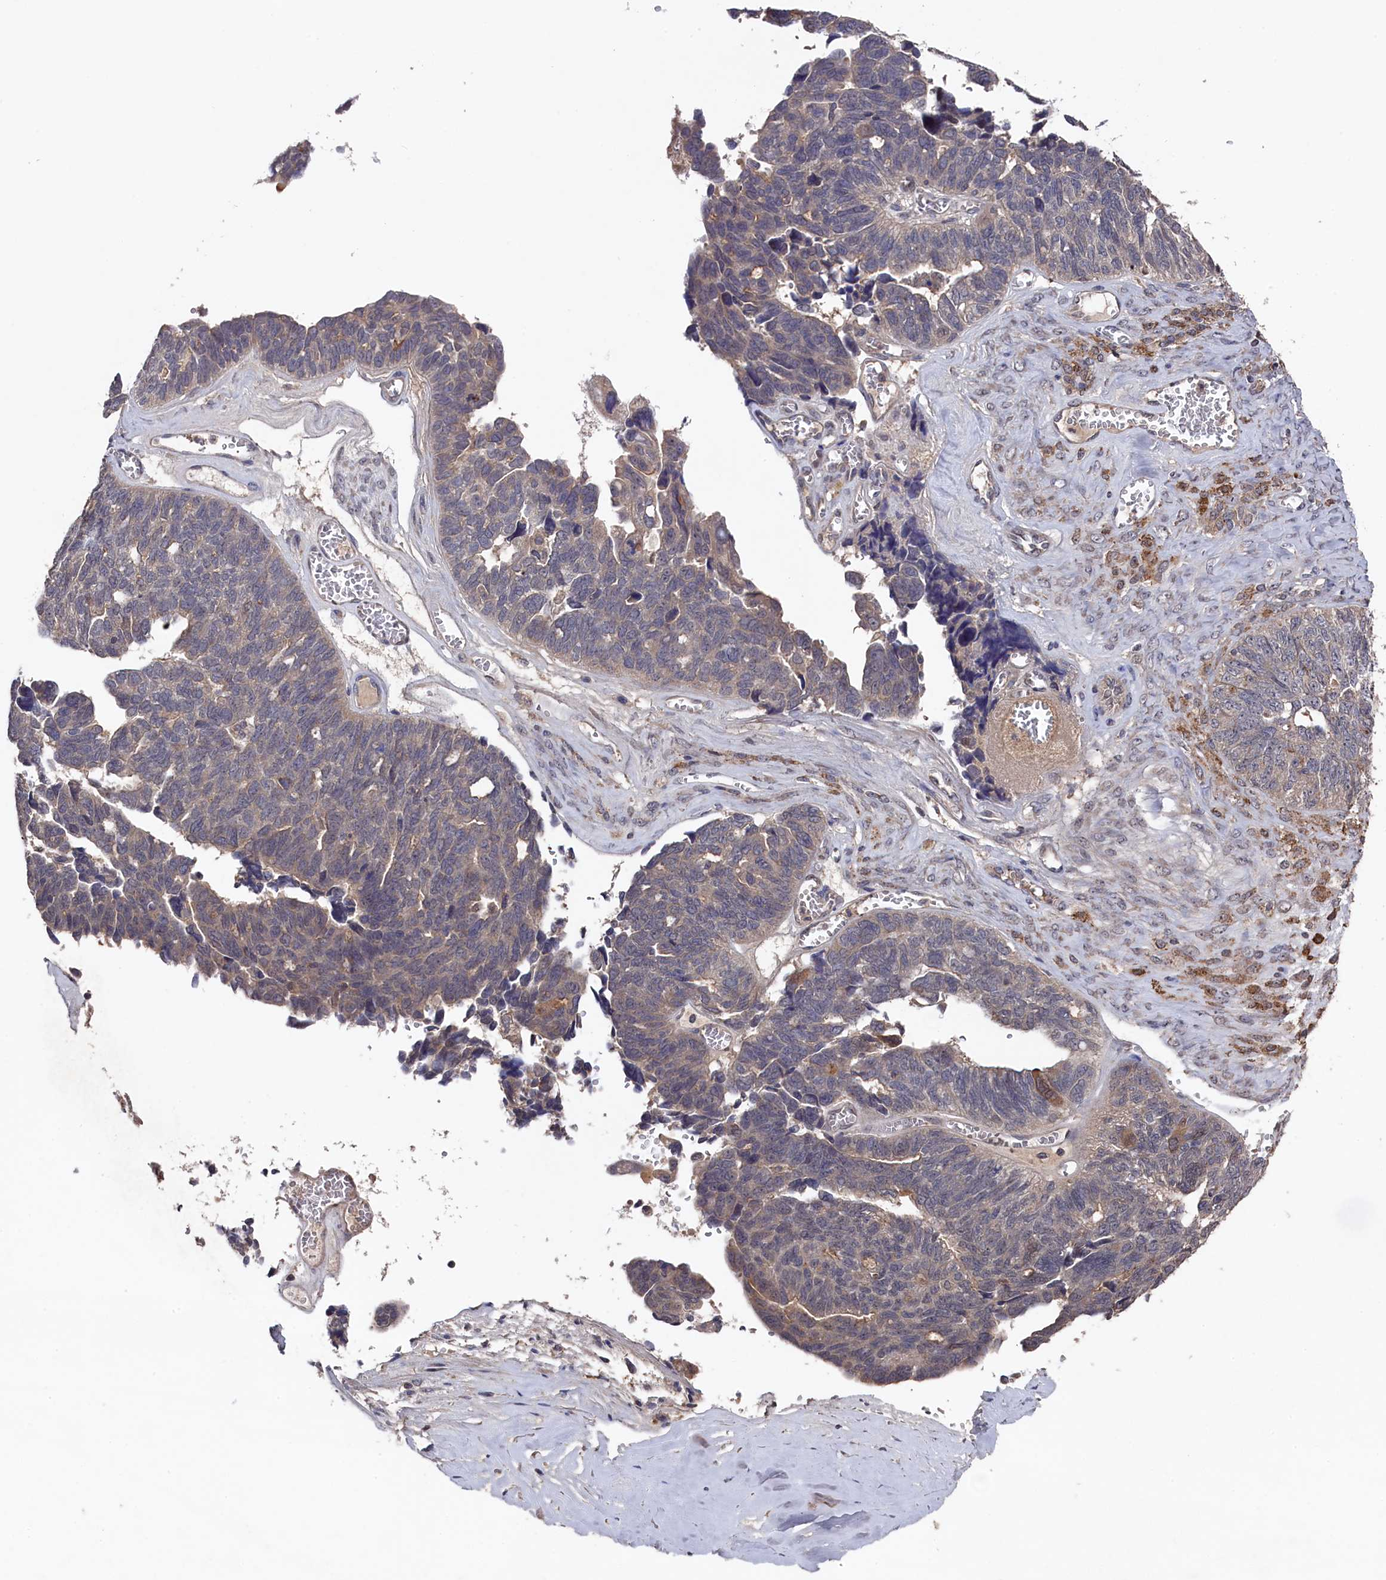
{"staining": {"intensity": "weak", "quantity": "<25%", "location": "cytoplasmic/membranous"}, "tissue": "ovarian cancer", "cell_type": "Tumor cells", "image_type": "cancer", "snomed": [{"axis": "morphology", "description": "Cystadenocarcinoma, serous, NOS"}, {"axis": "topography", "description": "Ovary"}], "caption": "This is an IHC photomicrograph of human ovarian serous cystadenocarcinoma. There is no staining in tumor cells.", "gene": "TMC5", "patient": {"sex": "female", "age": 79}}